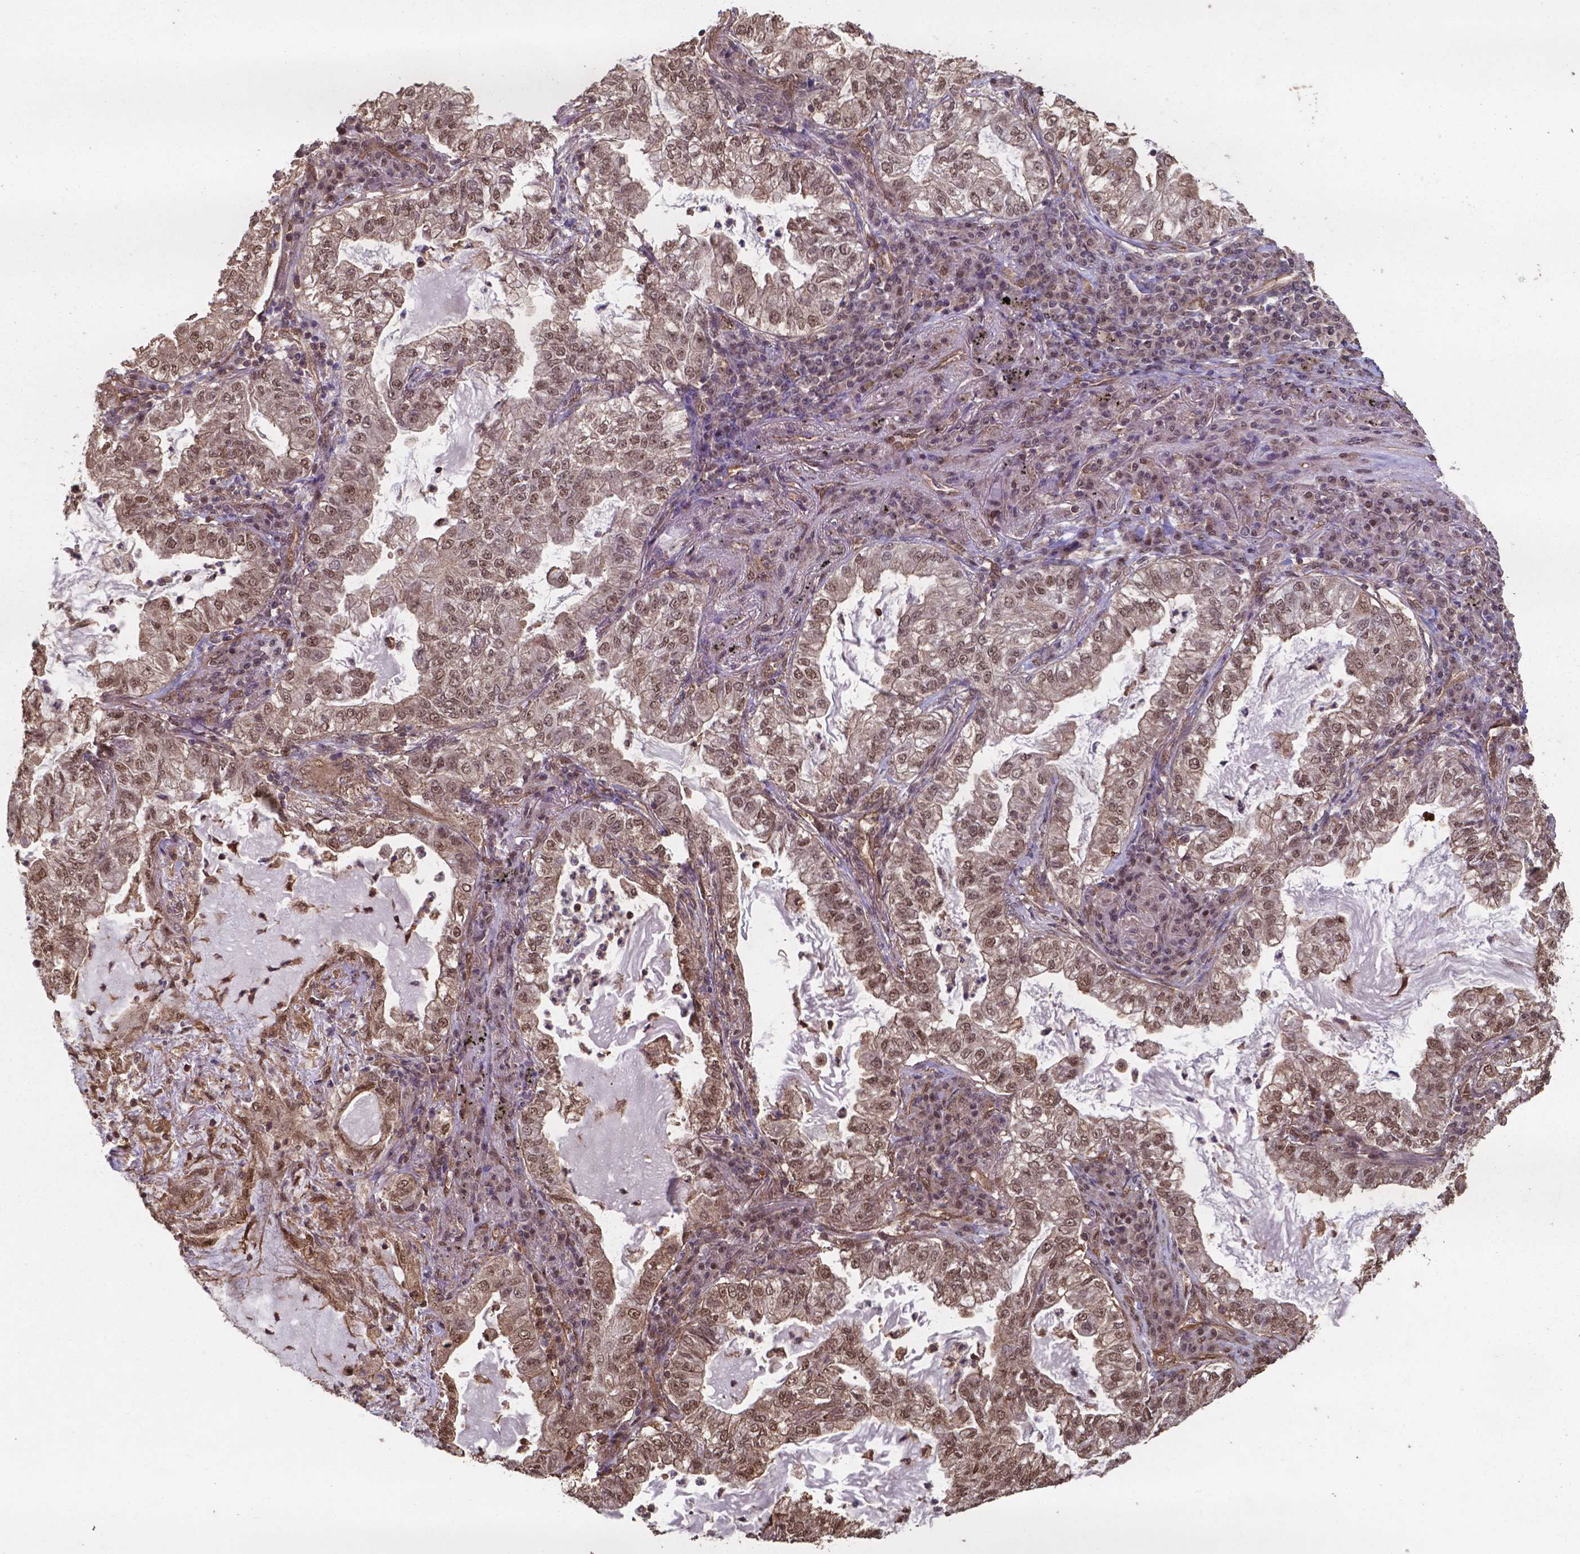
{"staining": {"intensity": "moderate", "quantity": ">75%", "location": "nuclear"}, "tissue": "lung cancer", "cell_type": "Tumor cells", "image_type": "cancer", "snomed": [{"axis": "morphology", "description": "Adenocarcinoma, NOS"}, {"axis": "topography", "description": "Lung"}], "caption": "Lung cancer stained with a brown dye exhibits moderate nuclear positive staining in approximately >75% of tumor cells.", "gene": "CHP2", "patient": {"sex": "female", "age": 73}}